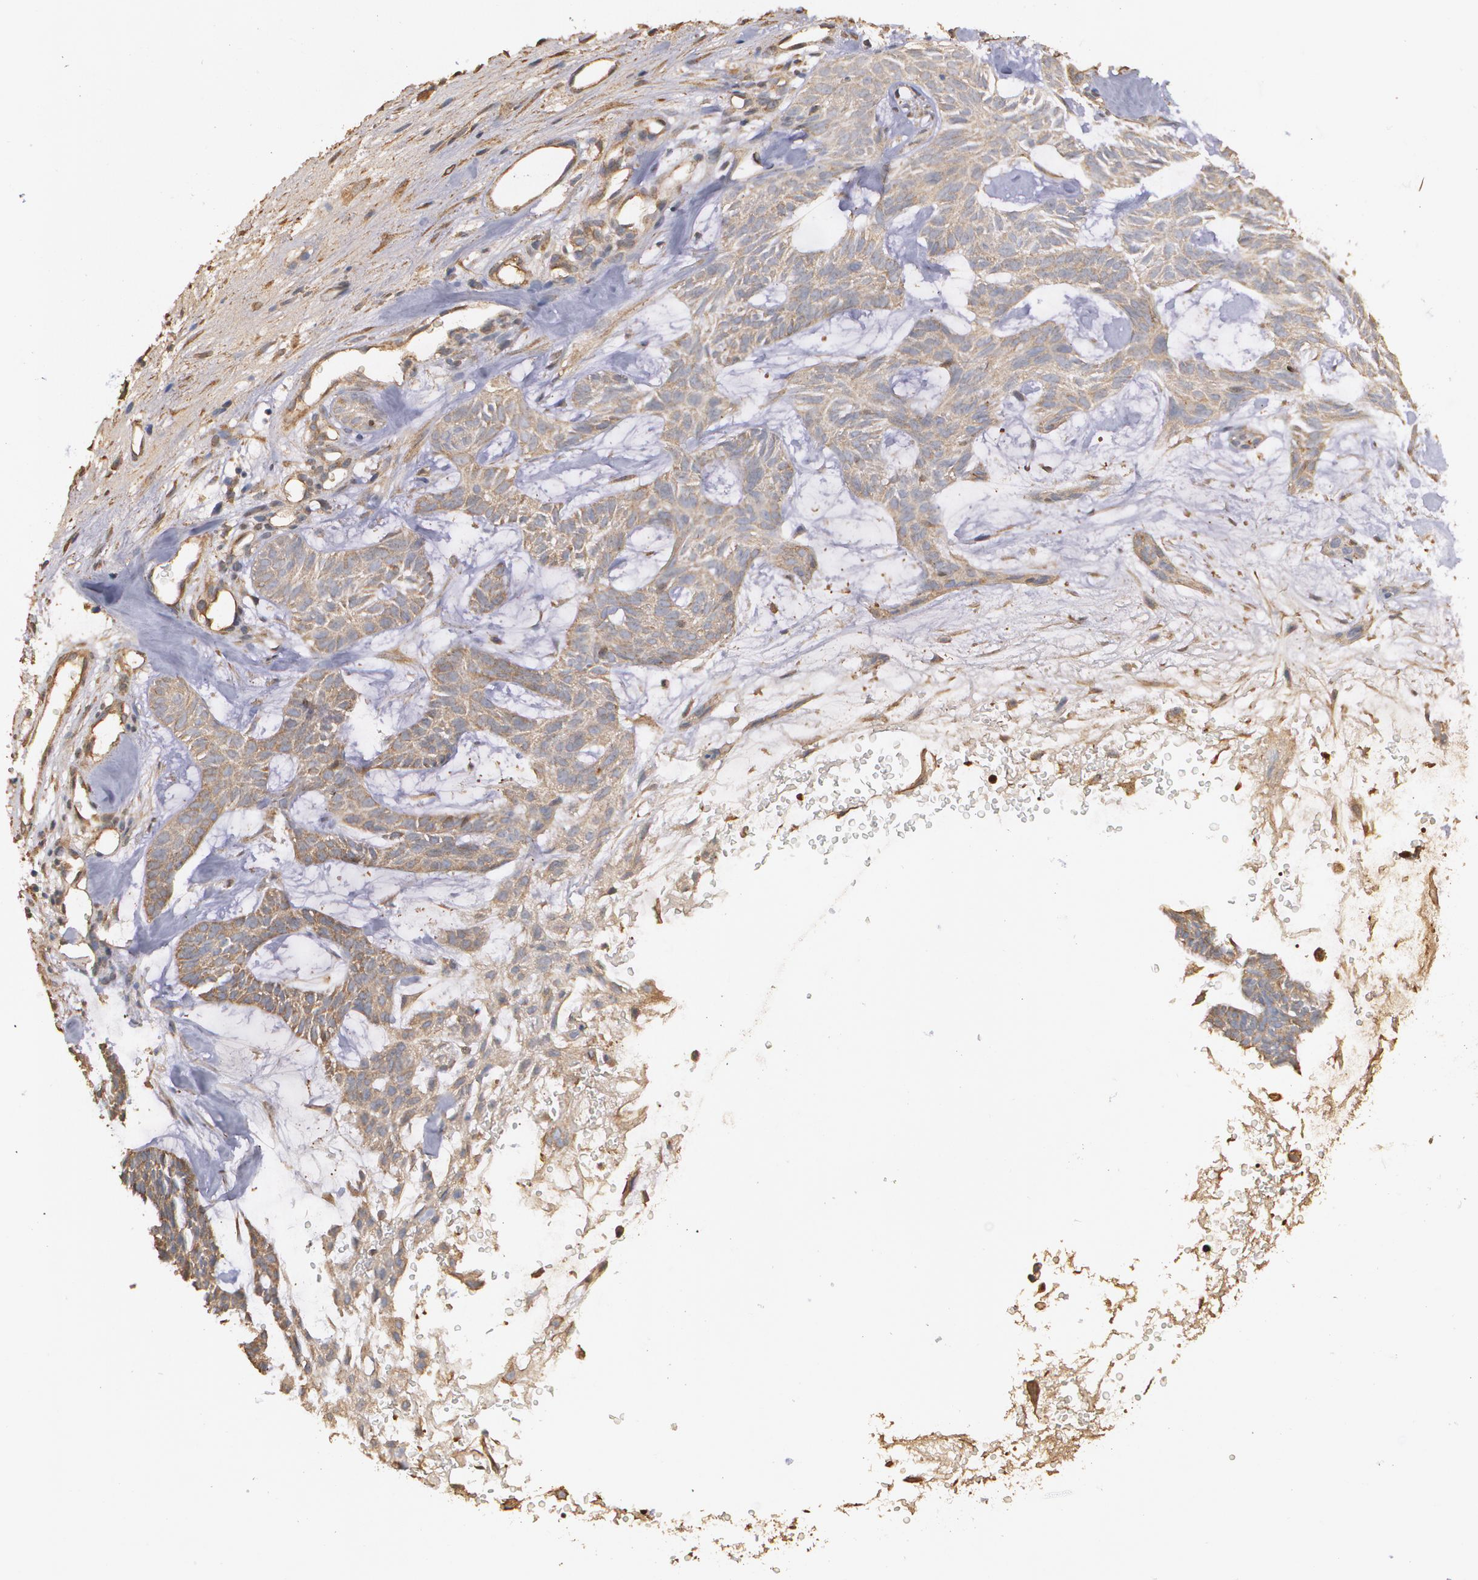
{"staining": {"intensity": "weak", "quantity": ">75%", "location": "cytoplasmic/membranous"}, "tissue": "skin cancer", "cell_type": "Tumor cells", "image_type": "cancer", "snomed": [{"axis": "morphology", "description": "Basal cell carcinoma"}, {"axis": "topography", "description": "Skin"}], "caption": "Immunohistochemistry (IHC) of human skin basal cell carcinoma demonstrates low levels of weak cytoplasmic/membranous expression in approximately >75% of tumor cells.", "gene": "PON1", "patient": {"sex": "male", "age": 75}}